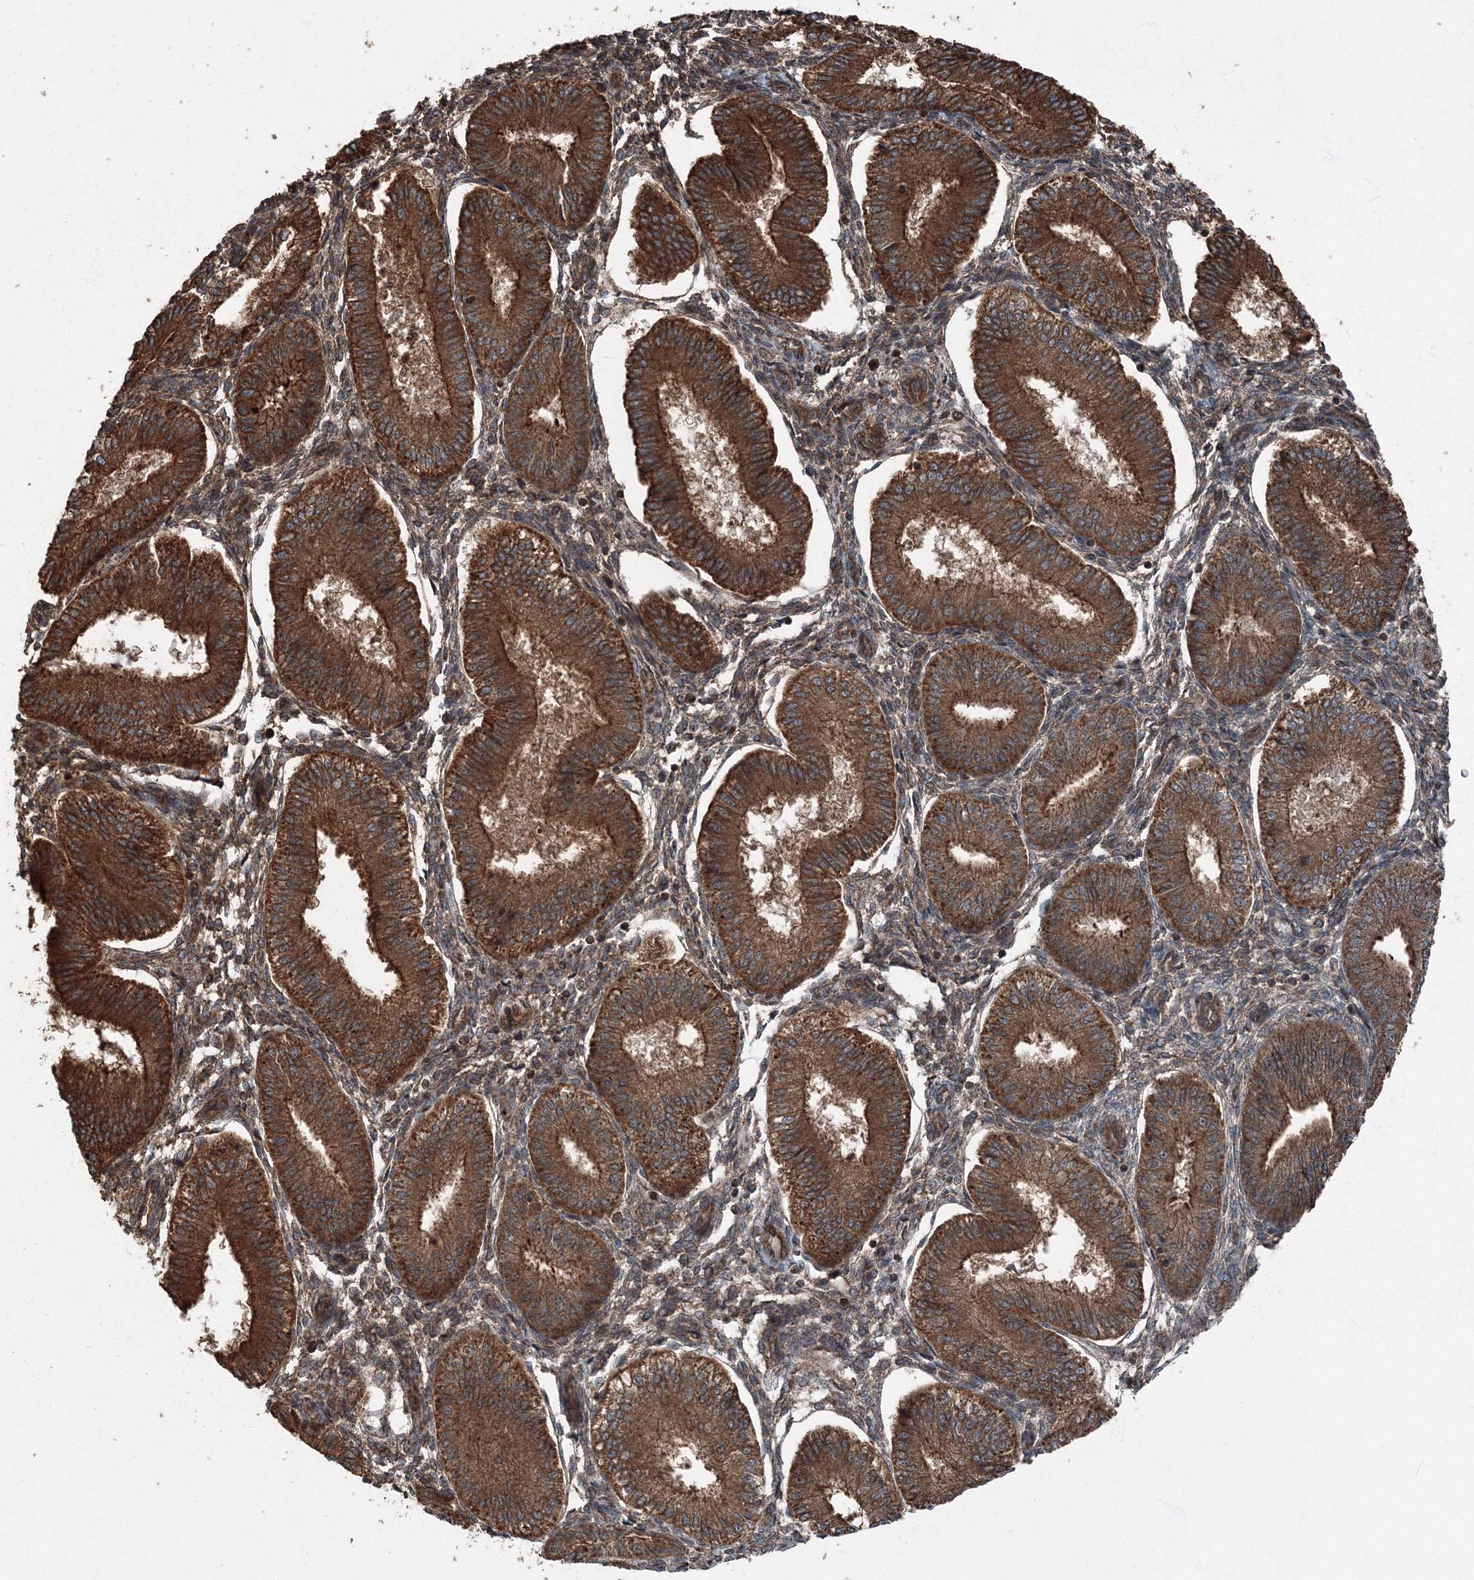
{"staining": {"intensity": "weak", "quantity": ">75%", "location": "cytoplasmic/membranous"}, "tissue": "endometrium", "cell_type": "Cells in endometrial stroma", "image_type": "normal", "snomed": [{"axis": "morphology", "description": "Normal tissue, NOS"}, {"axis": "topography", "description": "Endometrium"}], "caption": "Protein expression analysis of benign human endometrium reveals weak cytoplasmic/membranous staining in about >75% of cells in endometrial stroma.", "gene": "AASDH", "patient": {"sex": "female", "age": 39}}